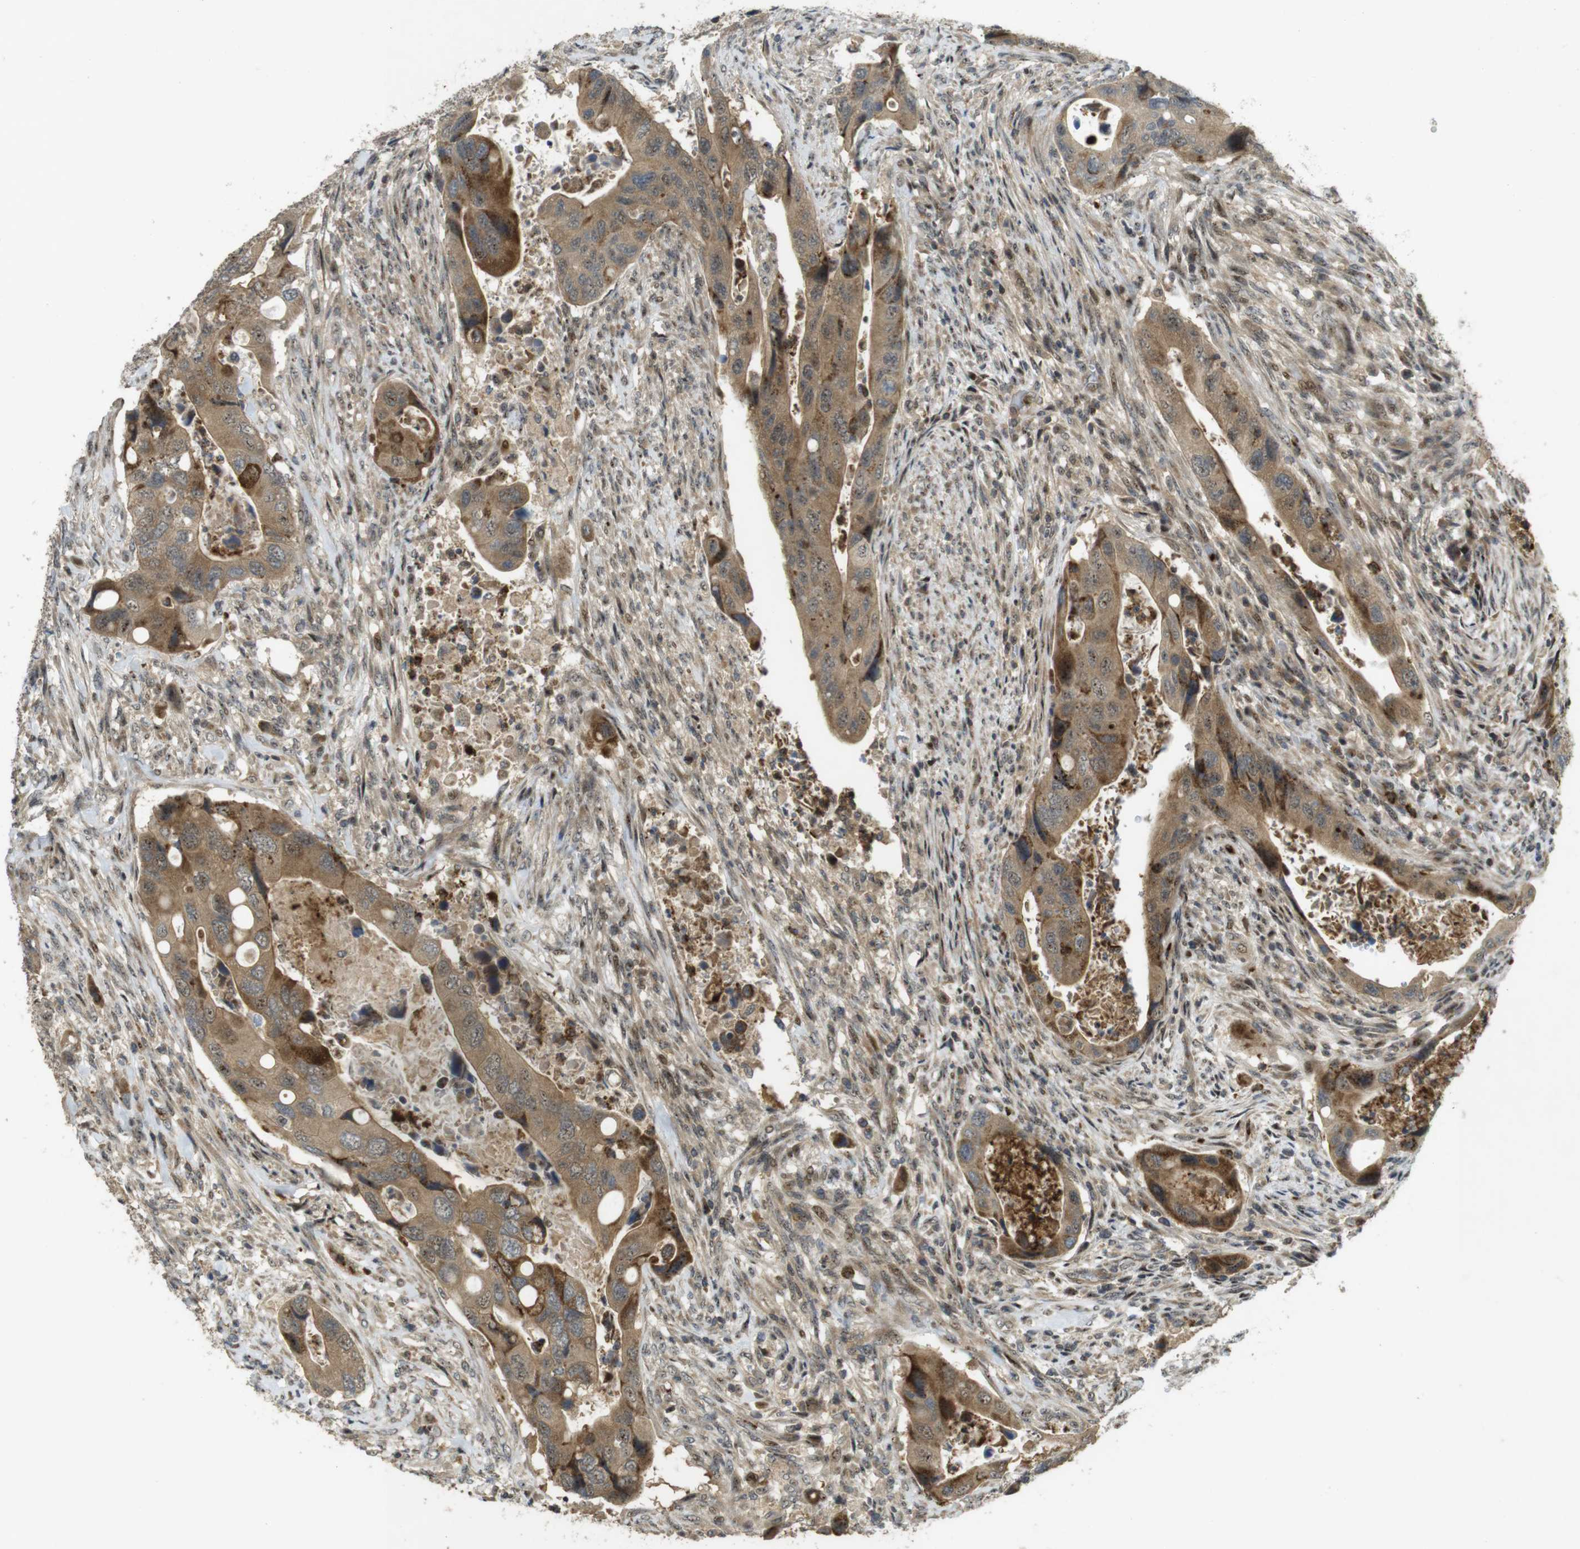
{"staining": {"intensity": "moderate", "quantity": ">75%", "location": "cytoplasmic/membranous"}, "tissue": "colorectal cancer", "cell_type": "Tumor cells", "image_type": "cancer", "snomed": [{"axis": "morphology", "description": "Adenocarcinoma, NOS"}, {"axis": "topography", "description": "Rectum"}], "caption": "DAB (3,3'-diaminobenzidine) immunohistochemical staining of colorectal cancer (adenocarcinoma) reveals moderate cytoplasmic/membranous protein staining in approximately >75% of tumor cells.", "gene": "TMX3", "patient": {"sex": "female", "age": 57}}